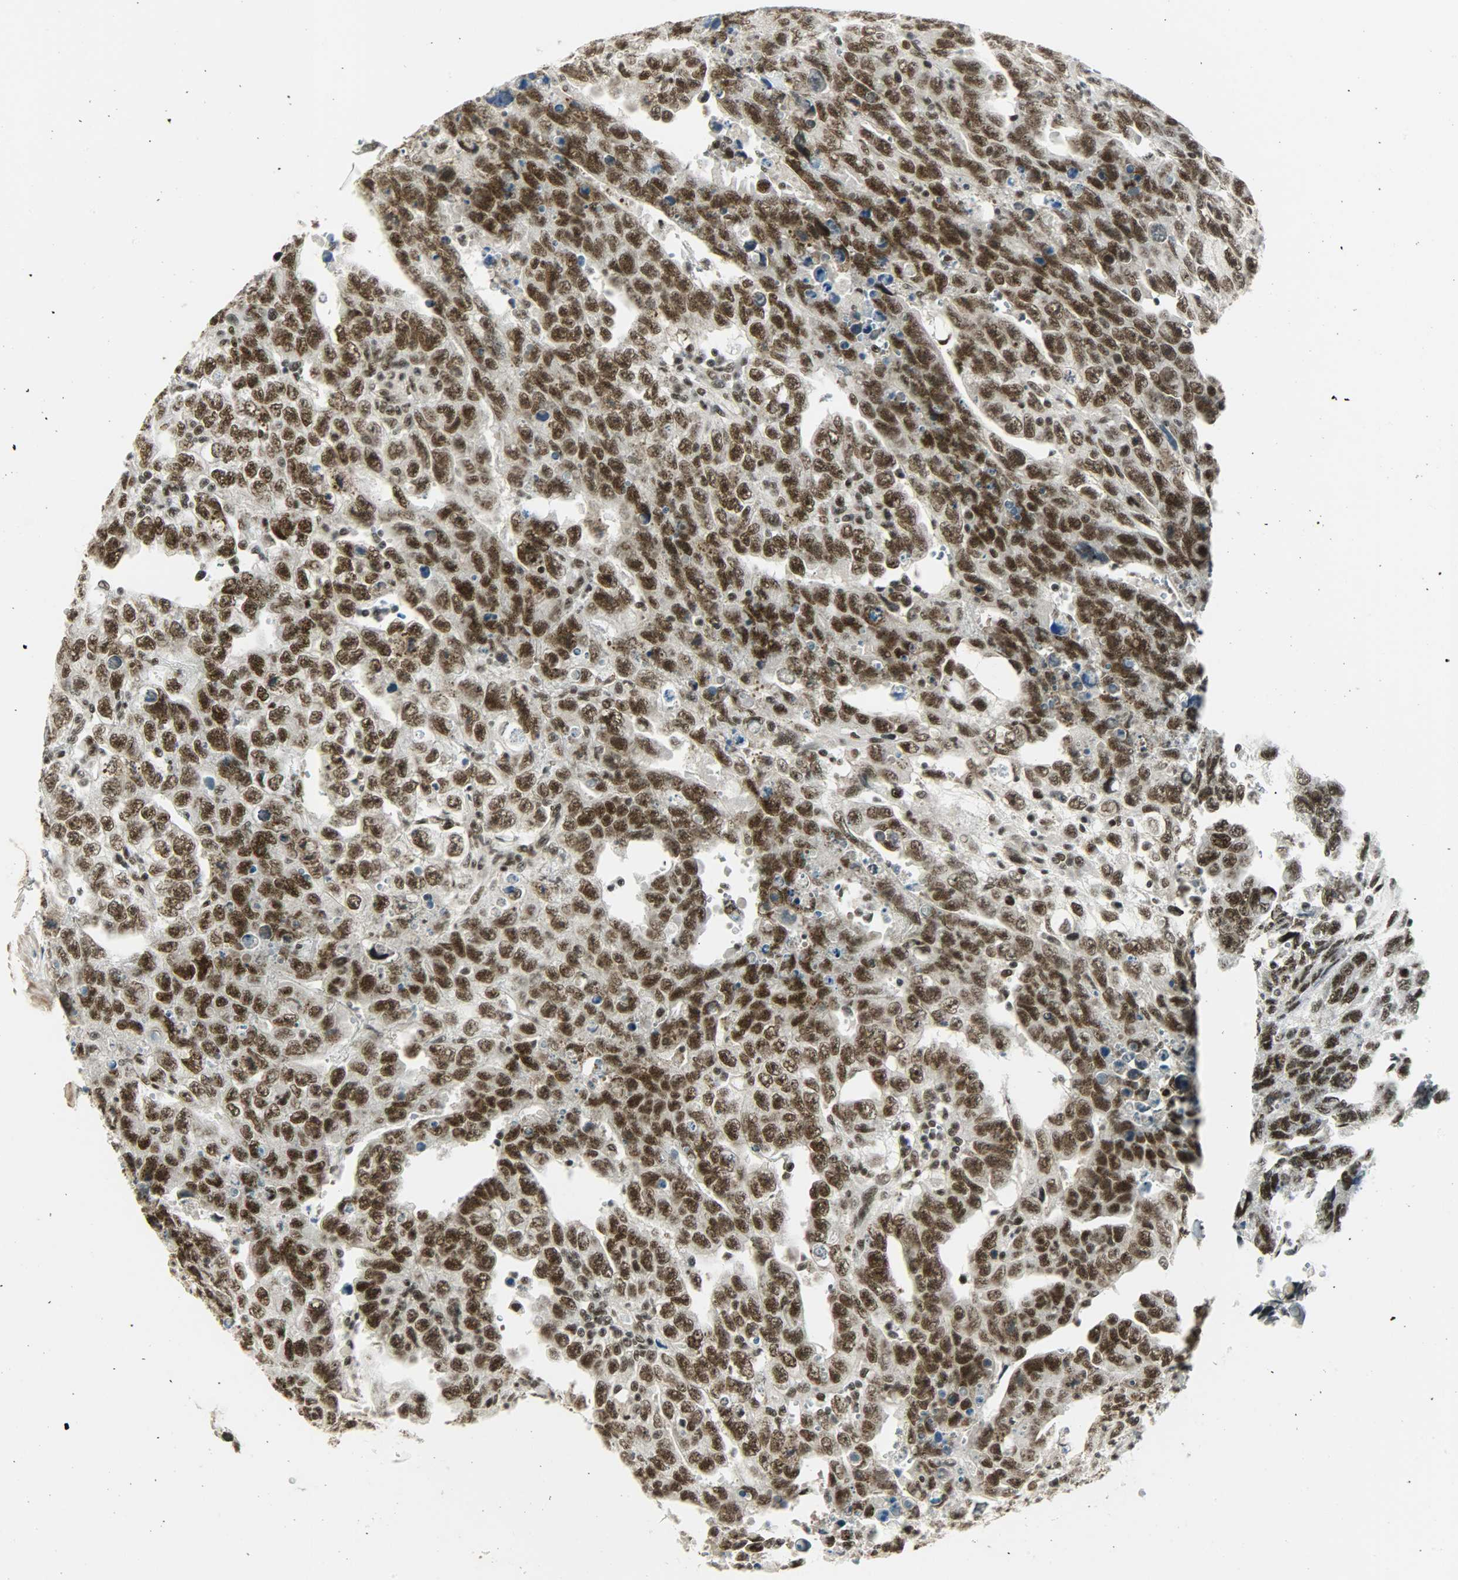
{"staining": {"intensity": "strong", "quantity": ">75%", "location": "nuclear"}, "tissue": "testis cancer", "cell_type": "Tumor cells", "image_type": "cancer", "snomed": [{"axis": "morphology", "description": "Carcinoma, Embryonal, NOS"}, {"axis": "topography", "description": "Testis"}], "caption": "A brown stain highlights strong nuclear positivity of a protein in testis embryonal carcinoma tumor cells.", "gene": "SUGP1", "patient": {"sex": "male", "age": 28}}